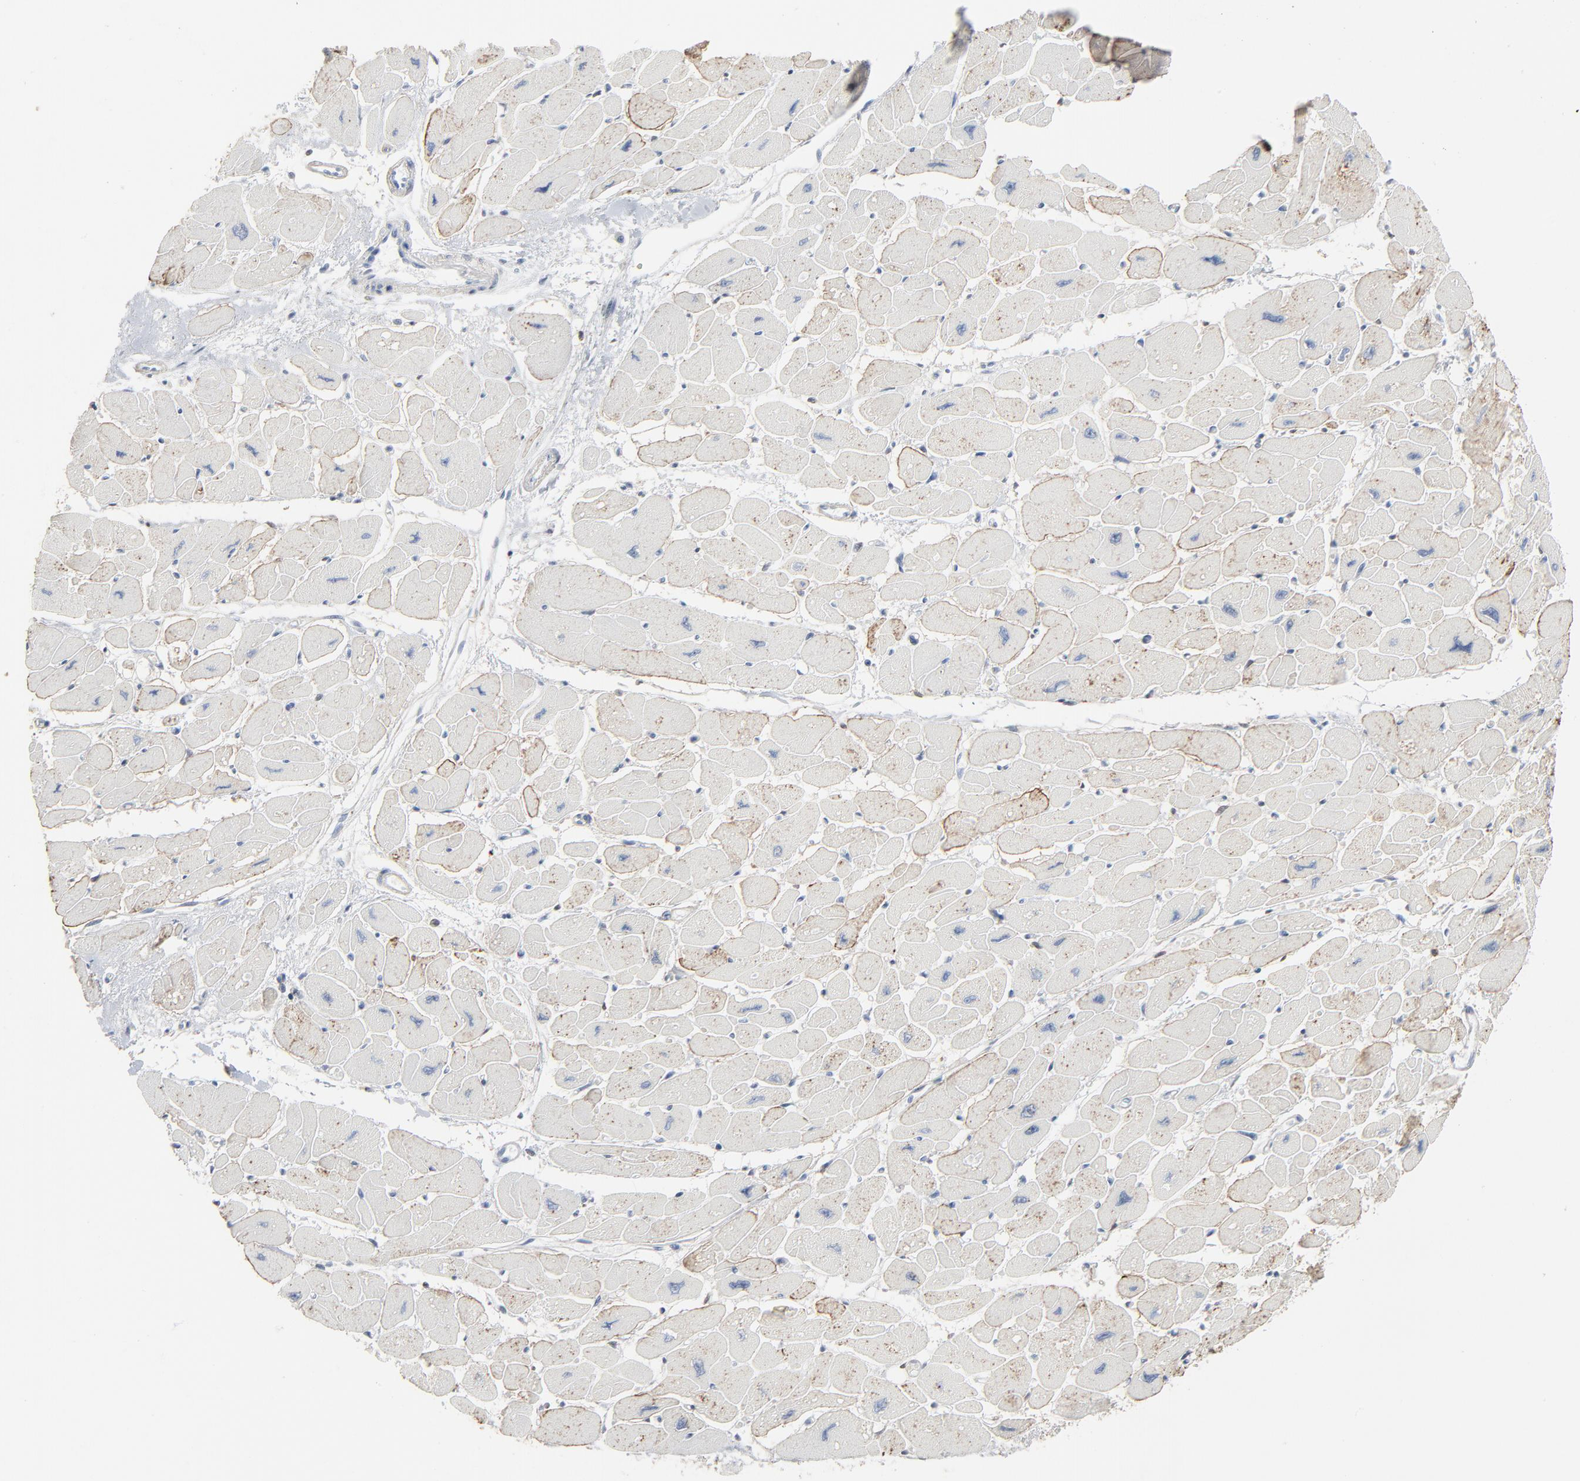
{"staining": {"intensity": "weak", "quantity": "<25%", "location": "cytoplasmic/membranous"}, "tissue": "heart muscle", "cell_type": "Cardiomyocytes", "image_type": "normal", "snomed": [{"axis": "morphology", "description": "Normal tissue, NOS"}, {"axis": "topography", "description": "Heart"}], "caption": "Immunohistochemical staining of normal human heart muscle displays no significant staining in cardiomyocytes.", "gene": "PHGDH", "patient": {"sex": "female", "age": 54}}